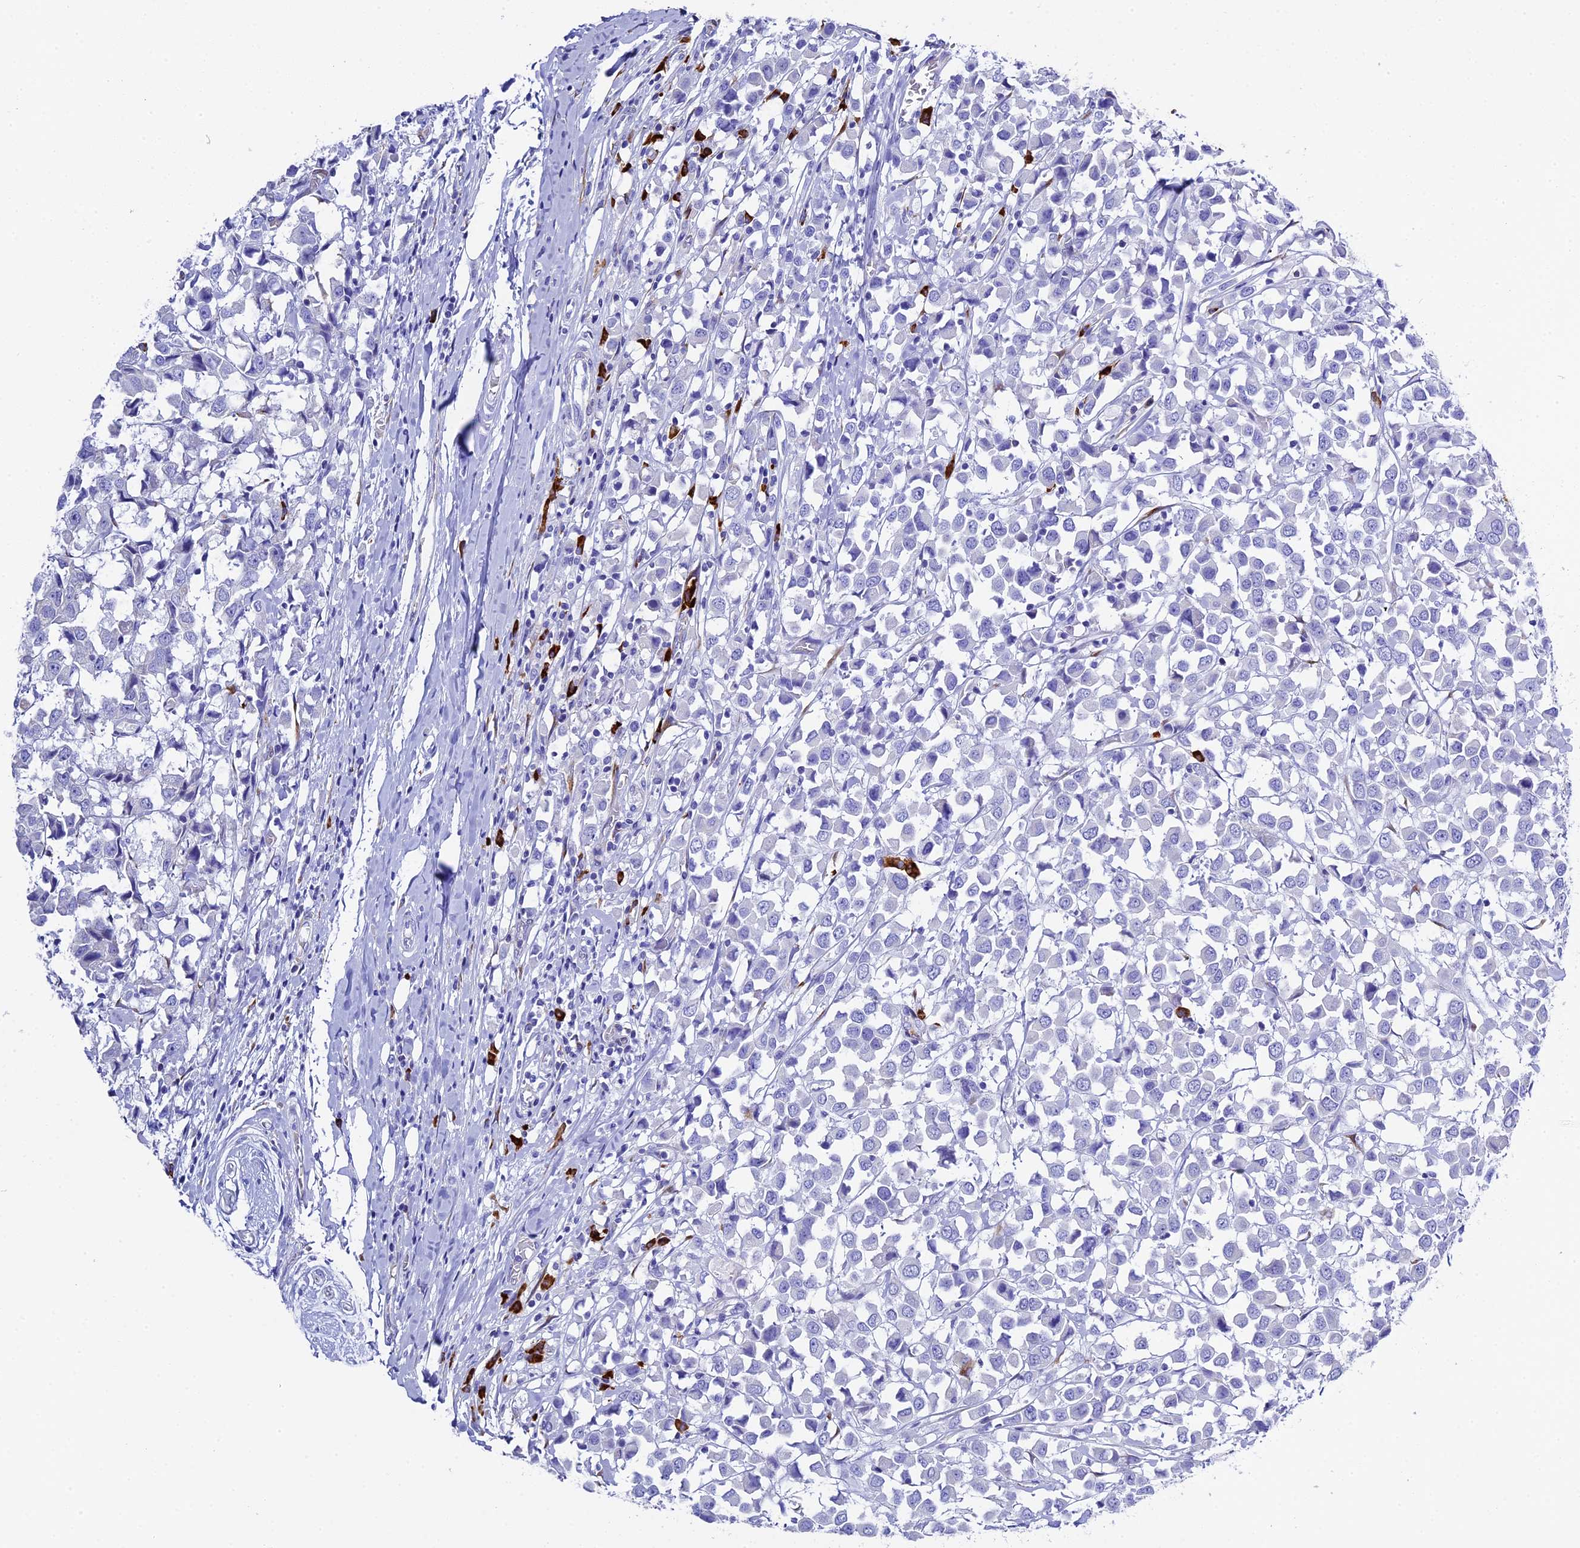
{"staining": {"intensity": "negative", "quantity": "none", "location": "none"}, "tissue": "breast cancer", "cell_type": "Tumor cells", "image_type": "cancer", "snomed": [{"axis": "morphology", "description": "Duct carcinoma"}, {"axis": "topography", "description": "Breast"}], "caption": "A photomicrograph of breast intraductal carcinoma stained for a protein shows no brown staining in tumor cells. (Stains: DAB immunohistochemistry with hematoxylin counter stain, Microscopy: brightfield microscopy at high magnification).", "gene": "FKBP11", "patient": {"sex": "female", "age": 61}}